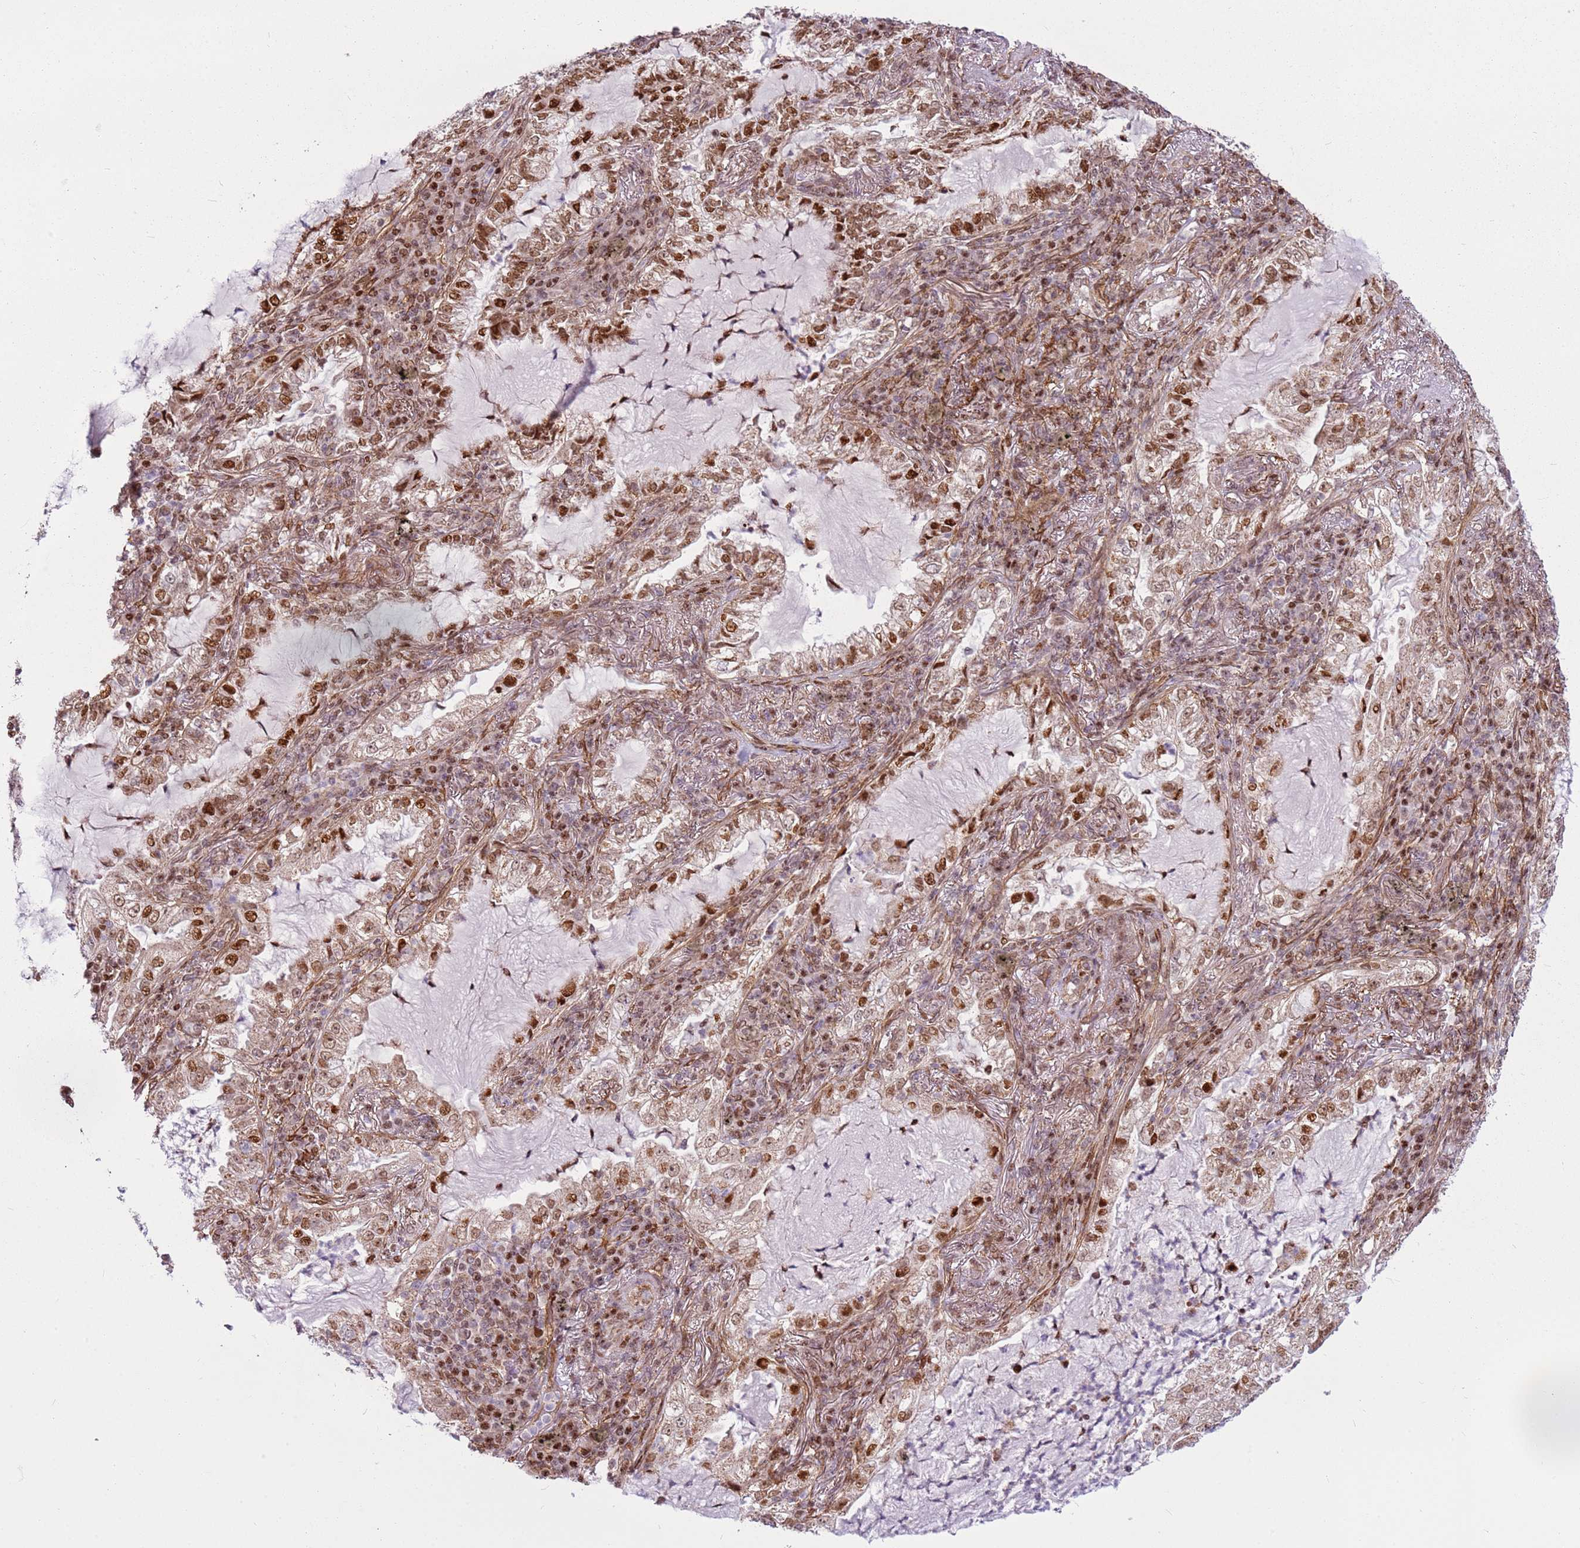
{"staining": {"intensity": "moderate", "quantity": ">75%", "location": "nuclear"}, "tissue": "lung cancer", "cell_type": "Tumor cells", "image_type": "cancer", "snomed": [{"axis": "morphology", "description": "Adenocarcinoma, NOS"}, {"axis": "topography", "description": "Lung"}], "caption": "Immunohistochemical staining of human lung adenocarcinoma exhibits medium levels of moderate nuclear protein expression in approximately >75% of tumor cells.", "gene": "PCTP", "patient": {"sex": "female", "age": 73}}